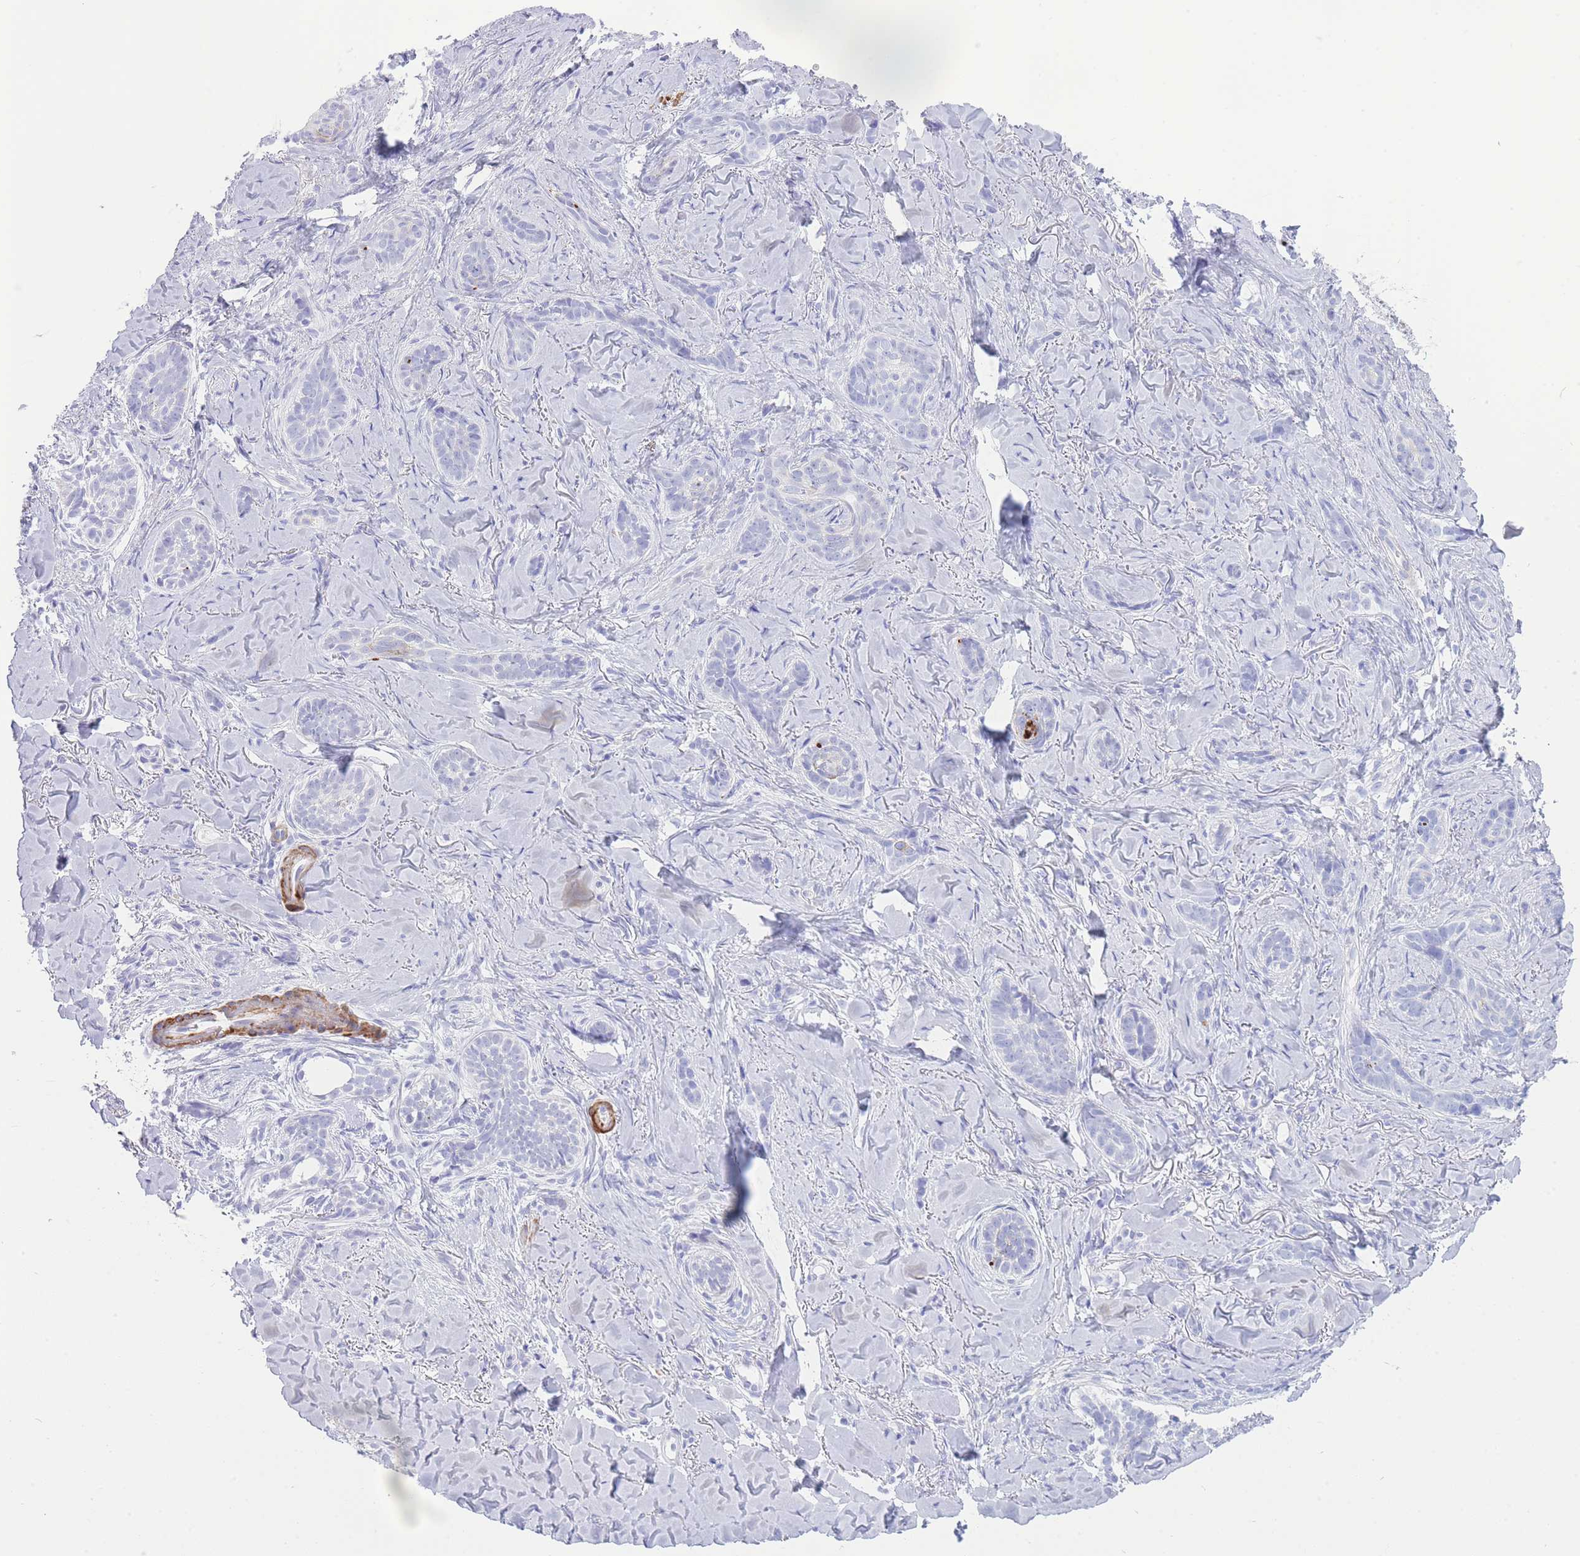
{"staining": {"intensity": "negative", "quantity": "none", "location": "none"}, "tissue": "skin cancer", "cell_type": "Tumor cells", "image_type": "cancer", "snomed": [{"axis": "morphology", "description": "Basal cell carcinoma"}, {"axis": "topography", "description": "Skin"}], "caption": "DAB immunohistochemical staining of human skin cancer (basal cell carcinoma) demonstrates no significant positivity in tumor cells.", "gene": "VWA8", "patient": {"sex": "female", "age": 55}}